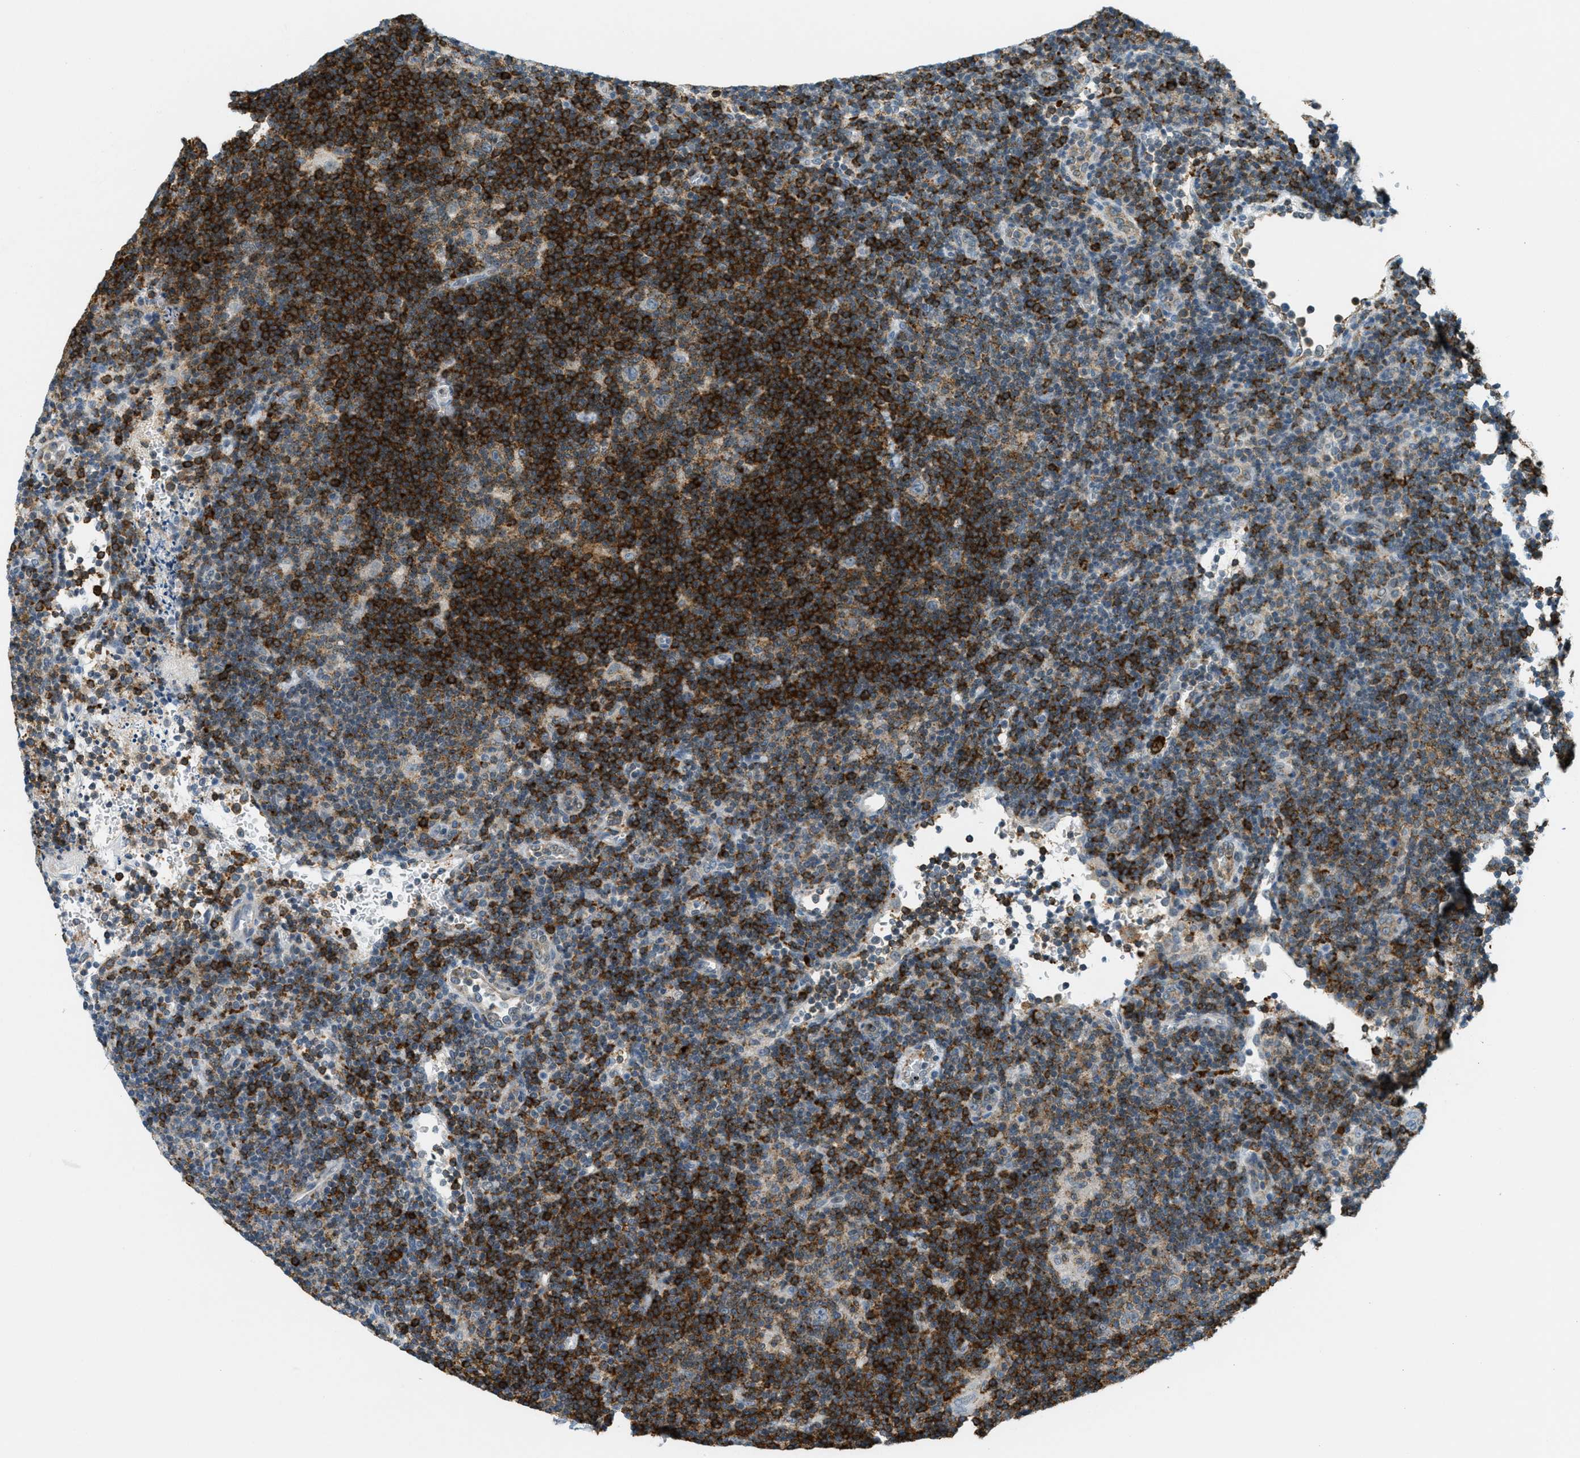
{"staining": {"intensity": "weak", "quantity": ">75%", "location": "cytoplasmic/membranous"}, "tissue": "lymphoma", "cell_type": "Tumor cells", "image_type": "cancer", "snomed": [{"axis": "morphology", "description": "Hodgkin's disease, NOS"}, {"axis": "topography", "description": "Lymph node"}], "caption": "A brown stain highlights weak cytoplasmic/membranous staining of a protein in Hodgkin's disease tumor cells.", "gene": "FYN", "patient": {"sex": "female", "age": 57}}